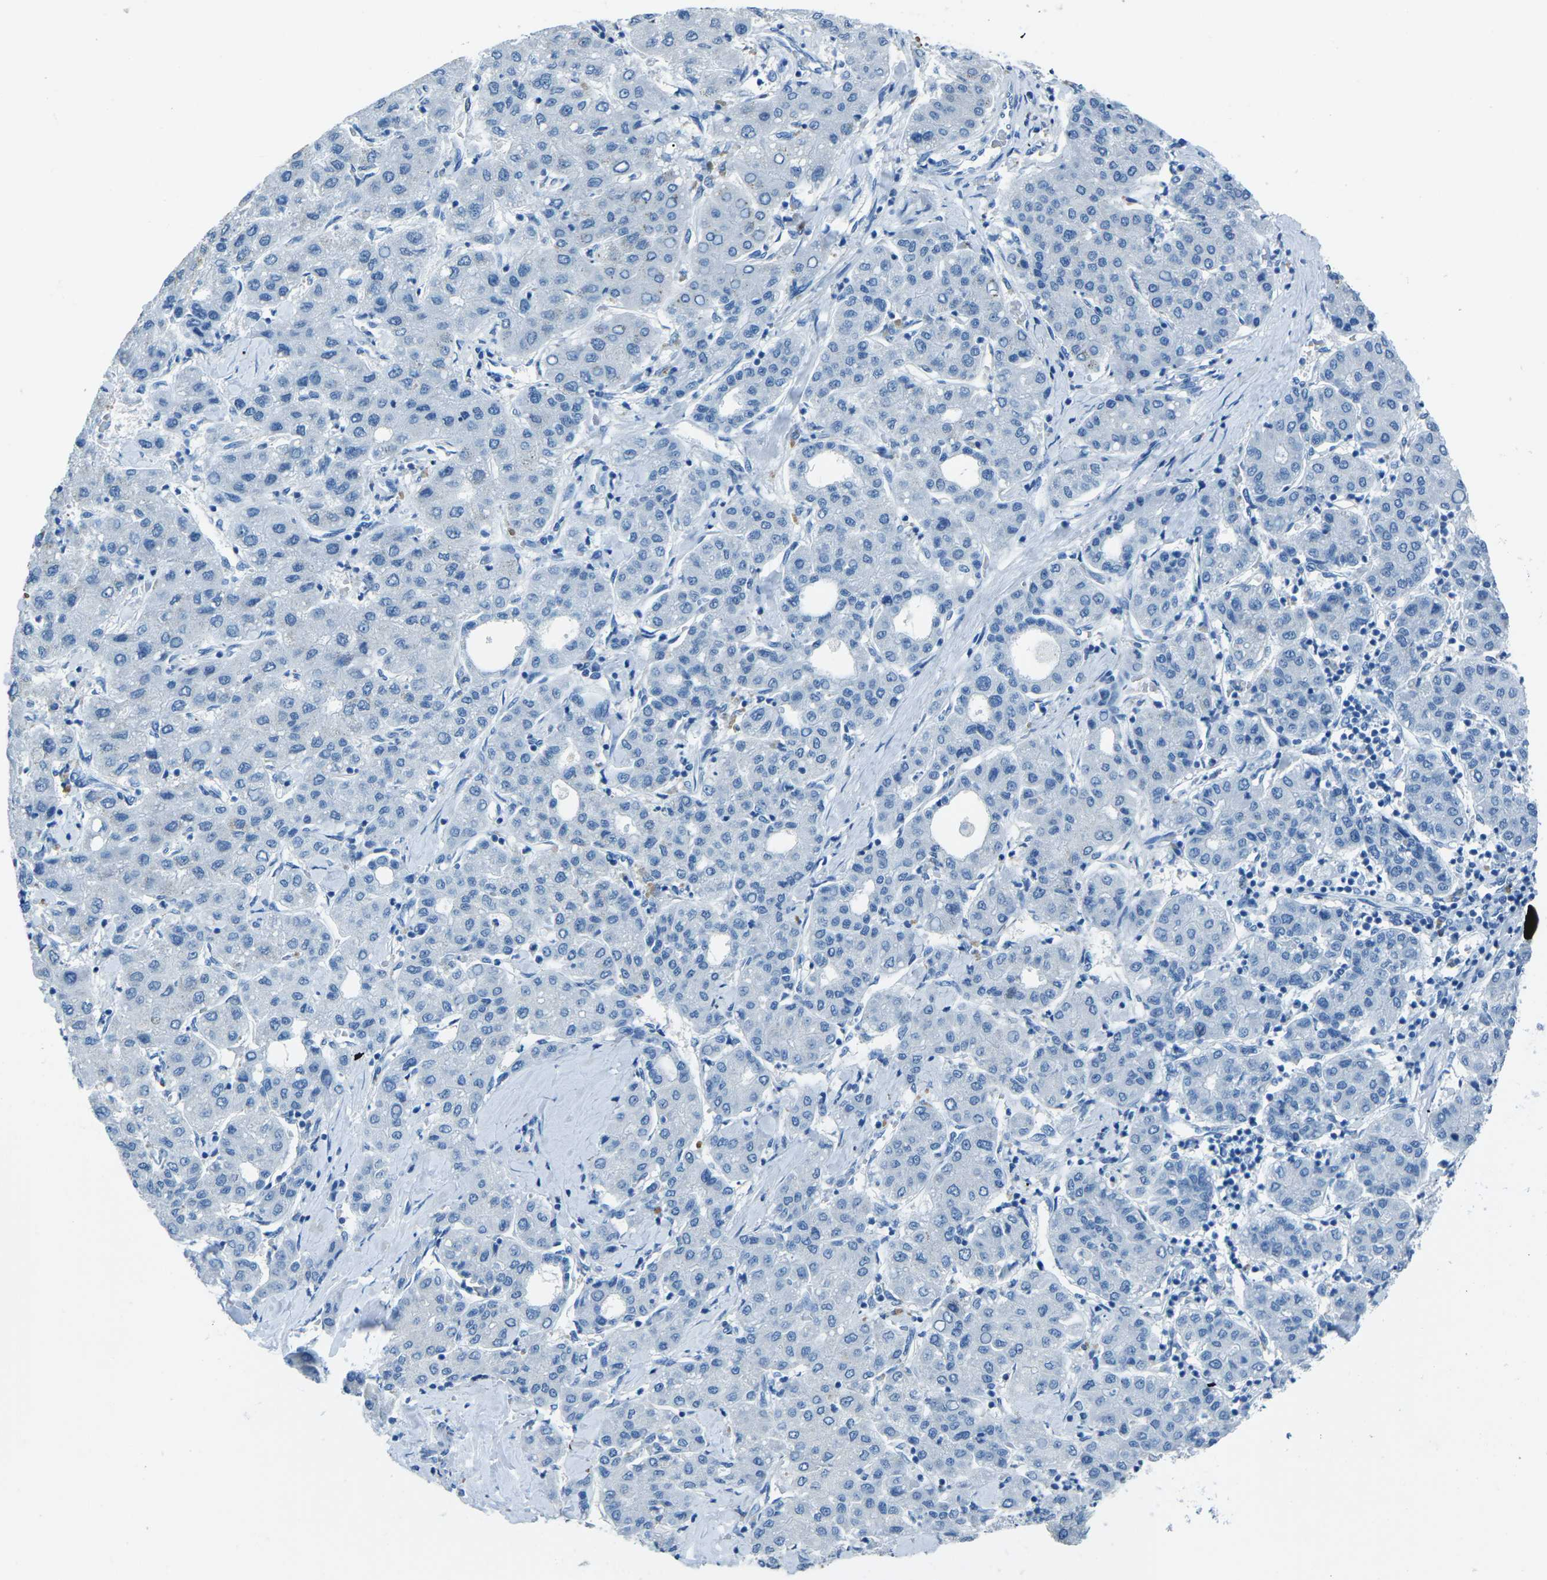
{"staining": {"intensity": "negative", "quantity": "none", "location": "none"}, "tissue": "liver cancer", "cell_type": "Tumor cells", "image_type": "cancer", "snomed": [{"axis": "morphology", "description": "Carcinoma, Hepatocellular, NOS"}, {"axis": "topography", "description": "Liver"}], "caption": "This micrograph is of hepatocellular carcinoma (liver) stained with immunohistochemistry (IHC) to label a protein in brown with the nuclei are counter-stained blue. There is no staining in tumor cells.", "gene": "MYH8", "patient": {"sex": "male", "age": 65}}